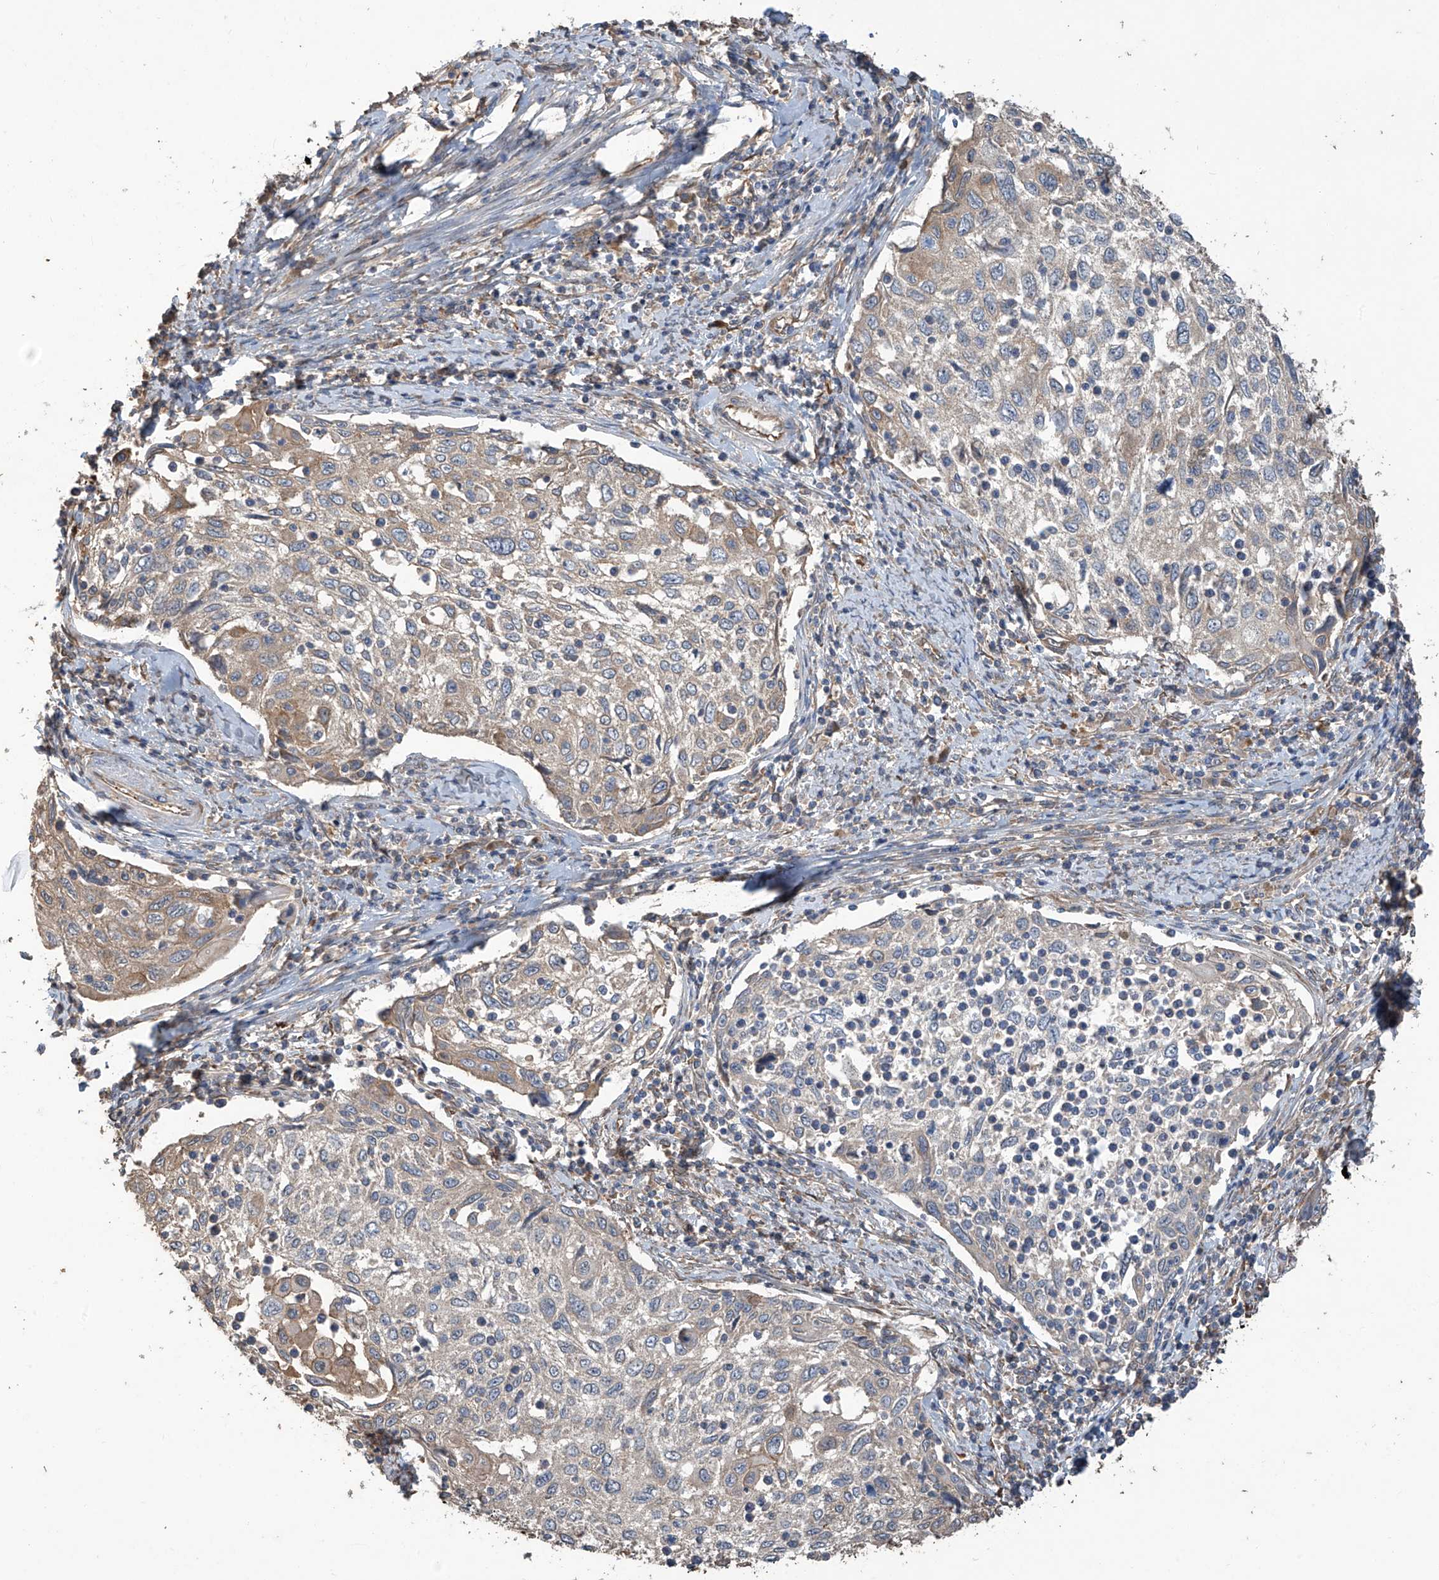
{"staining": {"intensity": "moderate", "quantity": "<25%", "location": "cytoplasmic/membranous"}, "tissue": "cervical cancer", "cell_type": "Tumor cells", "image_type": "cancer", "snomed": [{"axis": "morphology", "description": "Squamous cell carcinoma, NOS"}, {"axis": "topography", "description": "Cervix"}], "caption": "About <25% of tumor cells in human cervical cancer exhibit moderate cytoplasmic/membranous protein staining as visualized by brown immunohistochemical staining.", "gene": "AGBL5", "patient": {"sex": "female", "age": 70}}